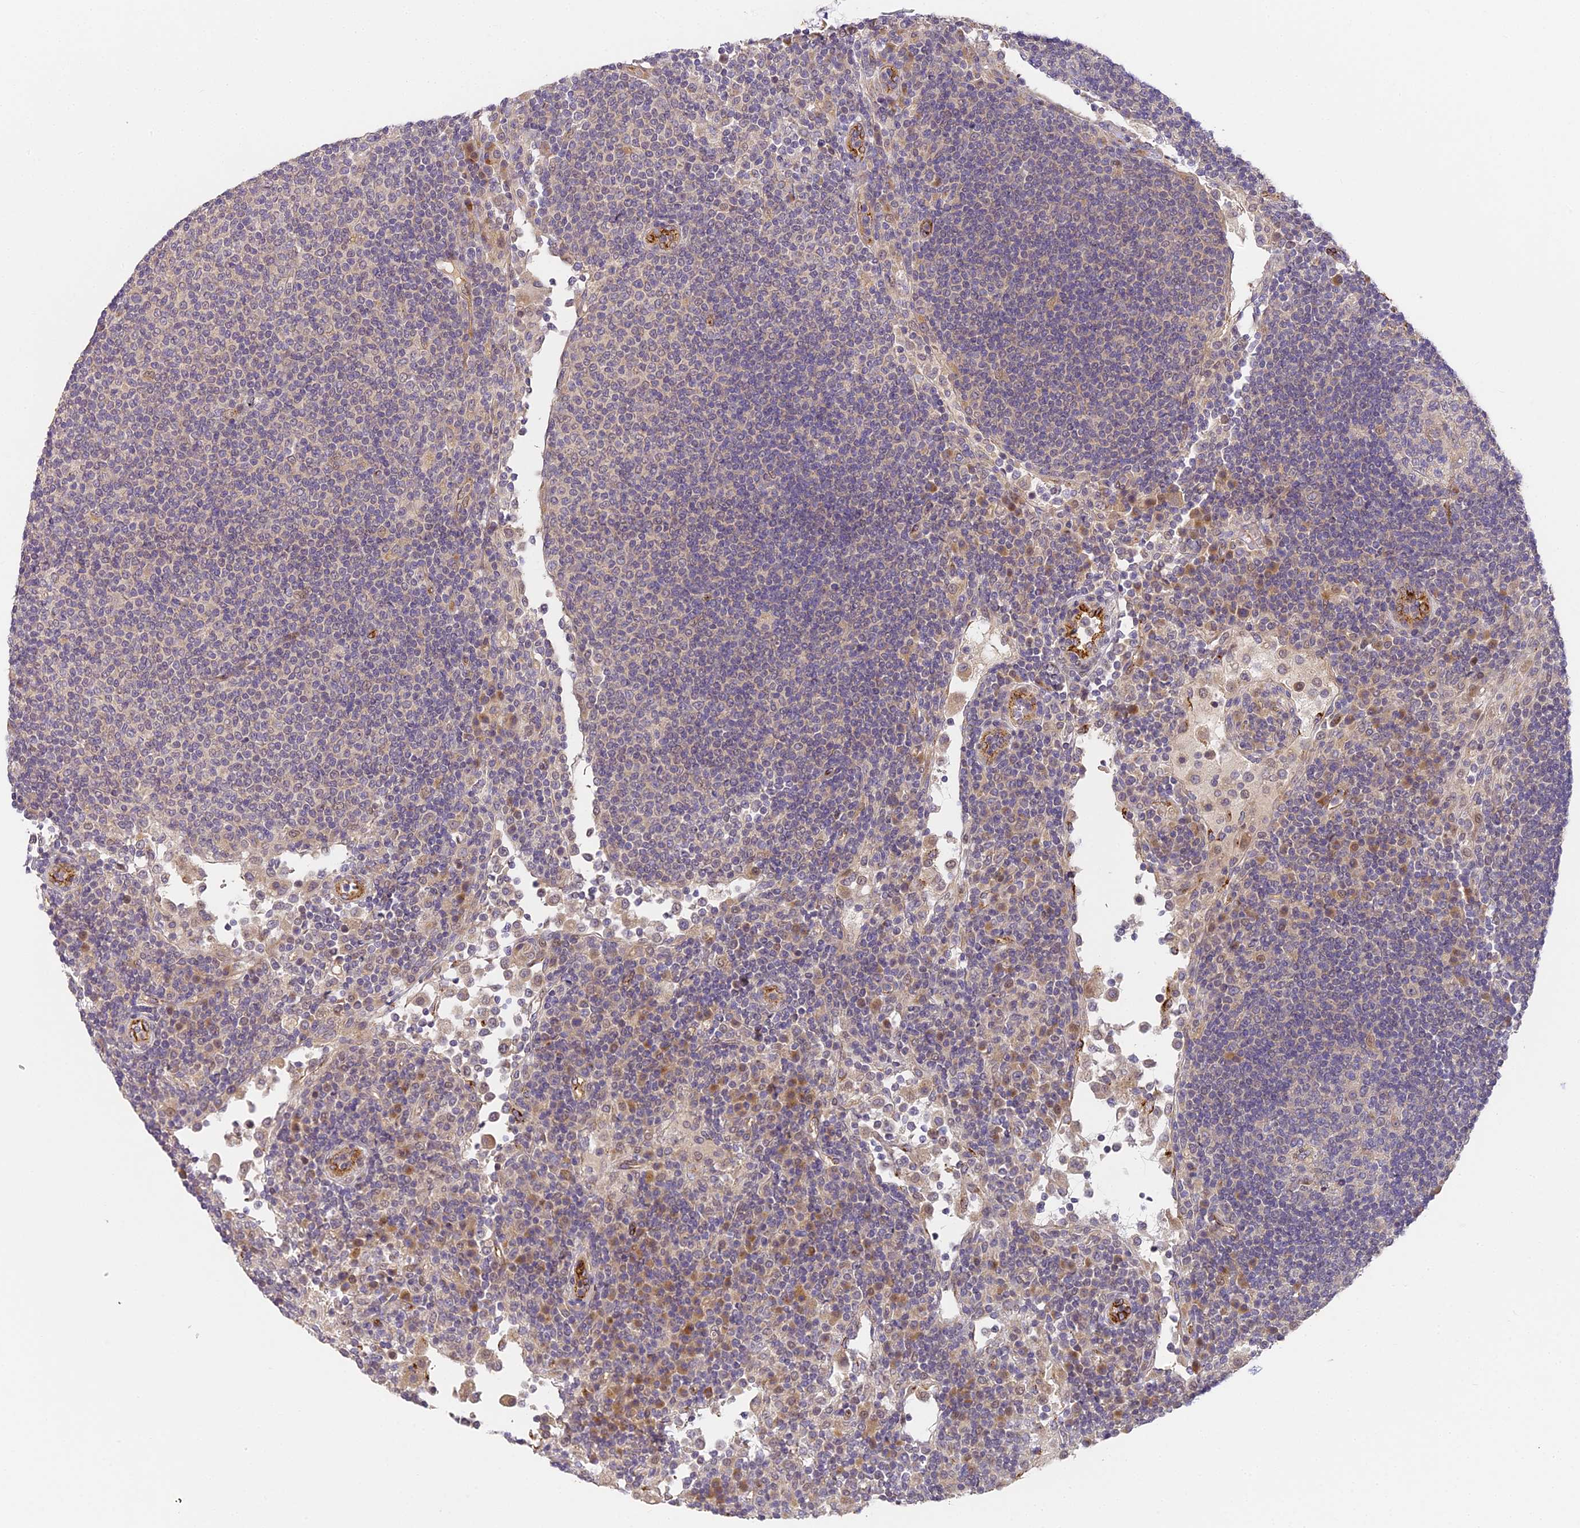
{"staining": {"intensity": "negative", "quantity": "none", "location": "none"}, "tissue": "lymph node", "cell_type": "Germinal center cells", "image_type": "normal", "snomed": [{"axis": "morphology", "description": "Normal tissue, NOS"}, {"axis": "topography", "description": "Lymph node"}], "caption": "There is no significant staining in germinal center cells of lymph node. (DAB (3,3'-diaminobenzidine) IHC visualized using brightfield microscopy, high magnification).", "gene": "DNAAF10", "patient": {"sex": "female", "age": 53}}